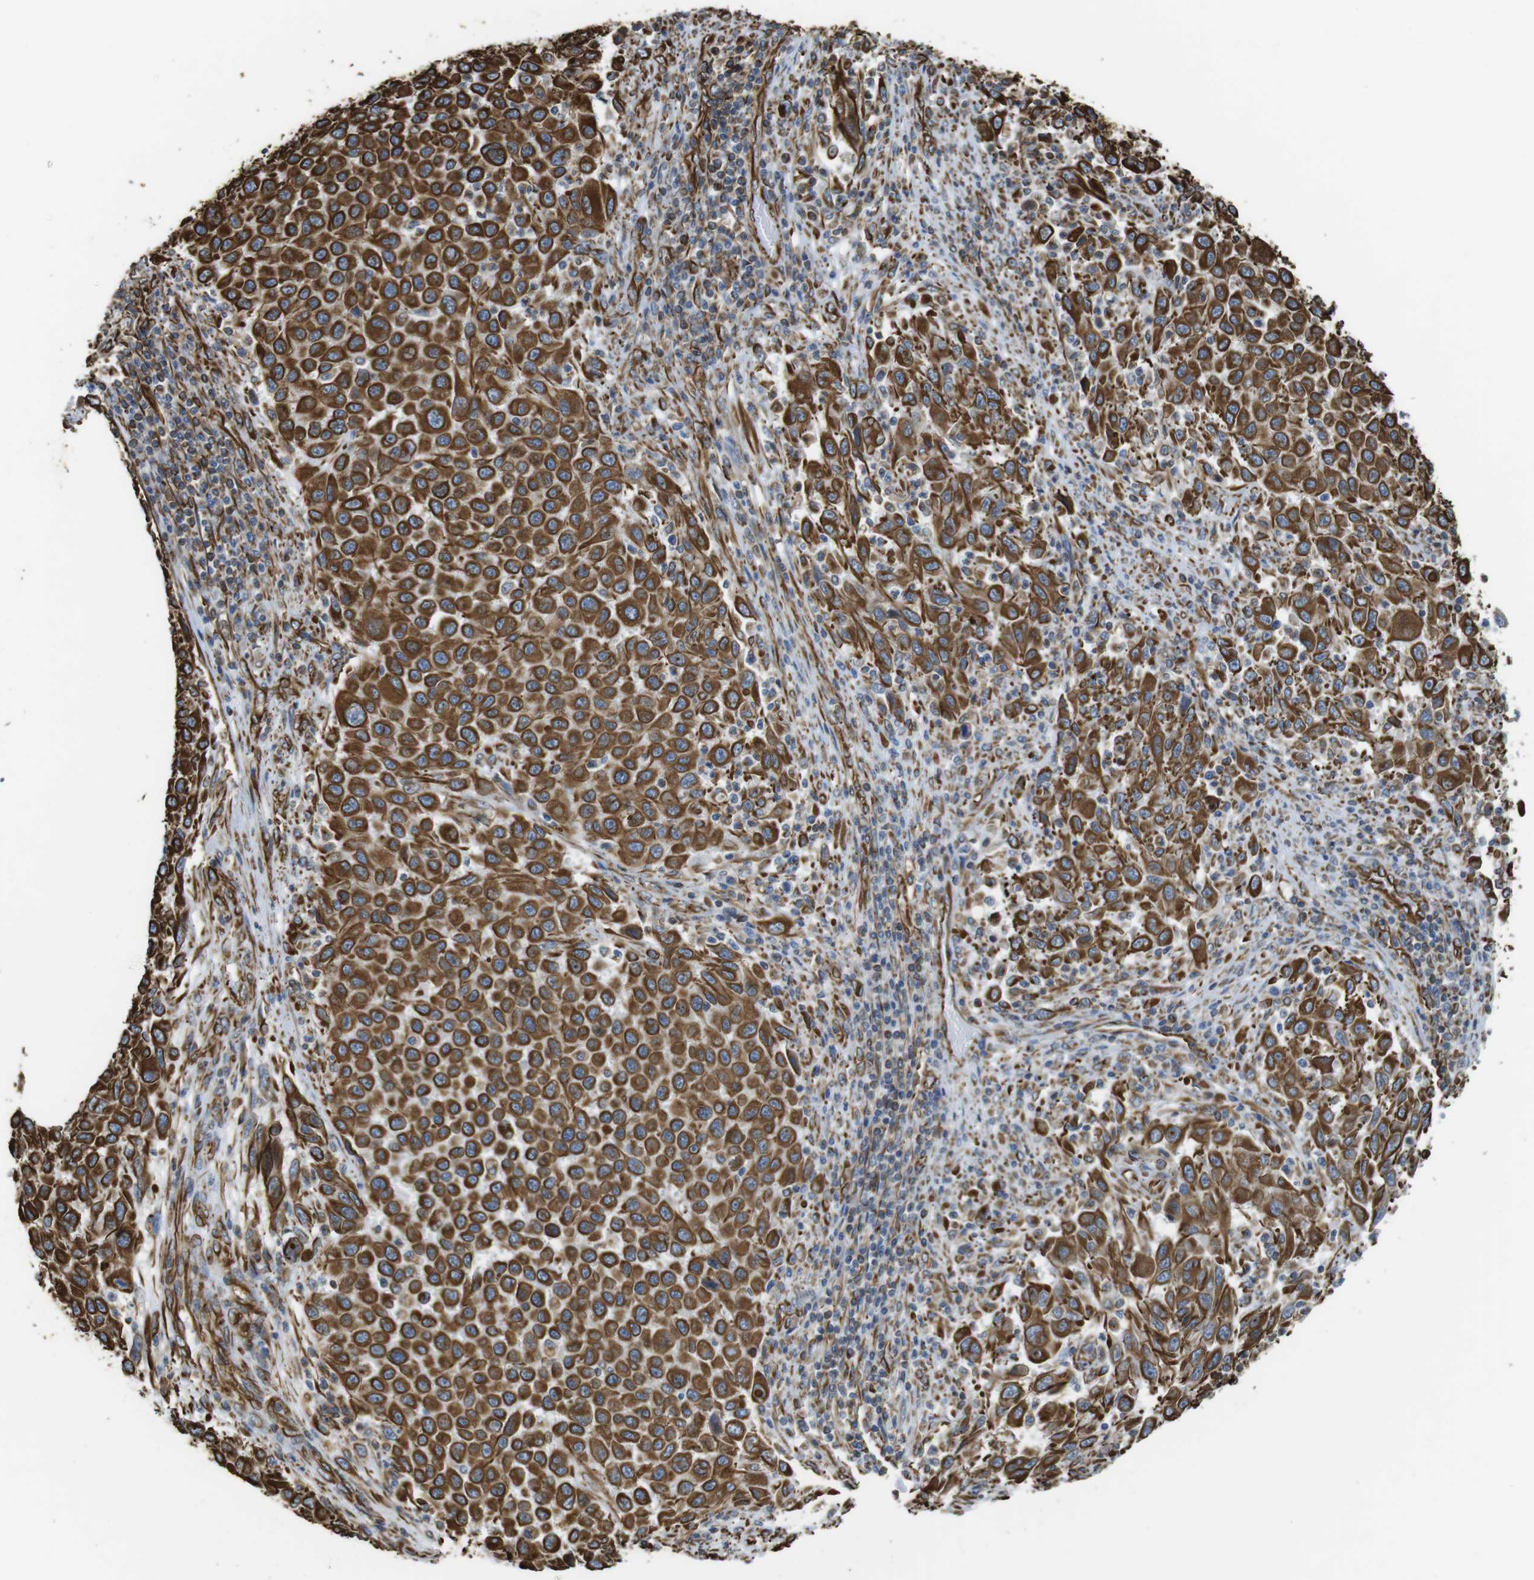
{"staining": {"intensity": "strong", "quantity": ">75%", "location": "cytoplasmic/membranous"}, "tissue": "melanoma", "cell_type": "Tumor cells", "image_type": "cancer", "snomed": [{"axis": "morphology", "description": "Malignant melanoma, Metastatic site"}, {"axis": "topography", "description": "Lymph node"}], "caption": "This image demonstrates immunohistochemistry staining of human melanoma, with high strong cytoplasmic/membranous positivity in about >75% of tumor cells.", "gene": "RALGPS1", "patient": {"sex": "male", "age": 61}}